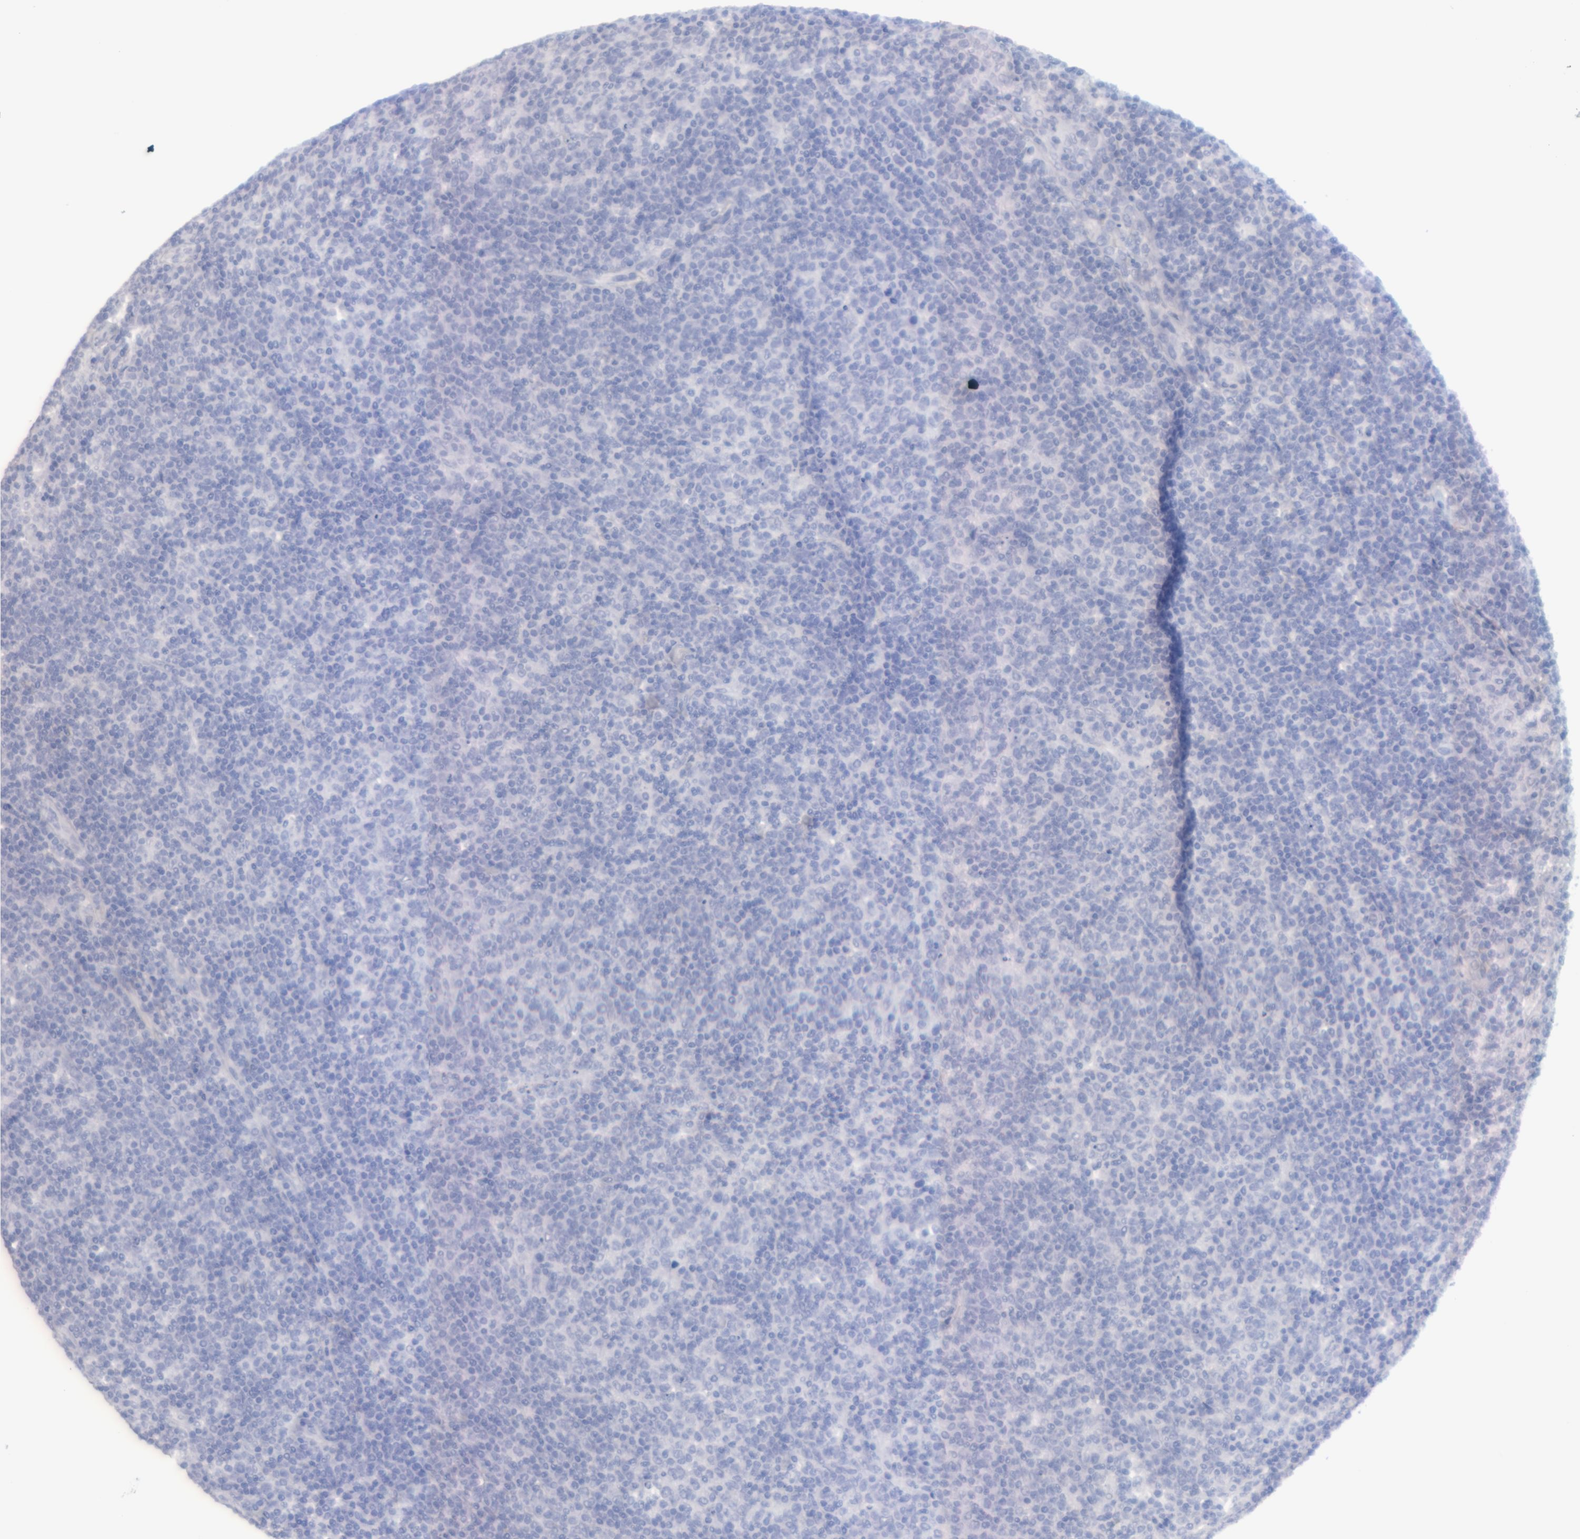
{"staining": {"intensity": "weak", "quantity": "<25%", "location": "cytoplasmic/membranous"}, "tissue": "lymphoma", "cell_type": "Tumor cells", "image_type": "cancer", "snomed": [{"axis": "morphology", "description": "Malignant lymphoma, non-Hodgkin's type, Low grade"}, {"axis": "topography", "description": "Lymph node"}], "caption": "Immunohistochemistry (IHC) histopathology image of human lymphoma stained for a protein (brown), which reveals no staining in tumor cells.", "gene": "MGAM", "patient": {"sex": "male", "age": 70}}